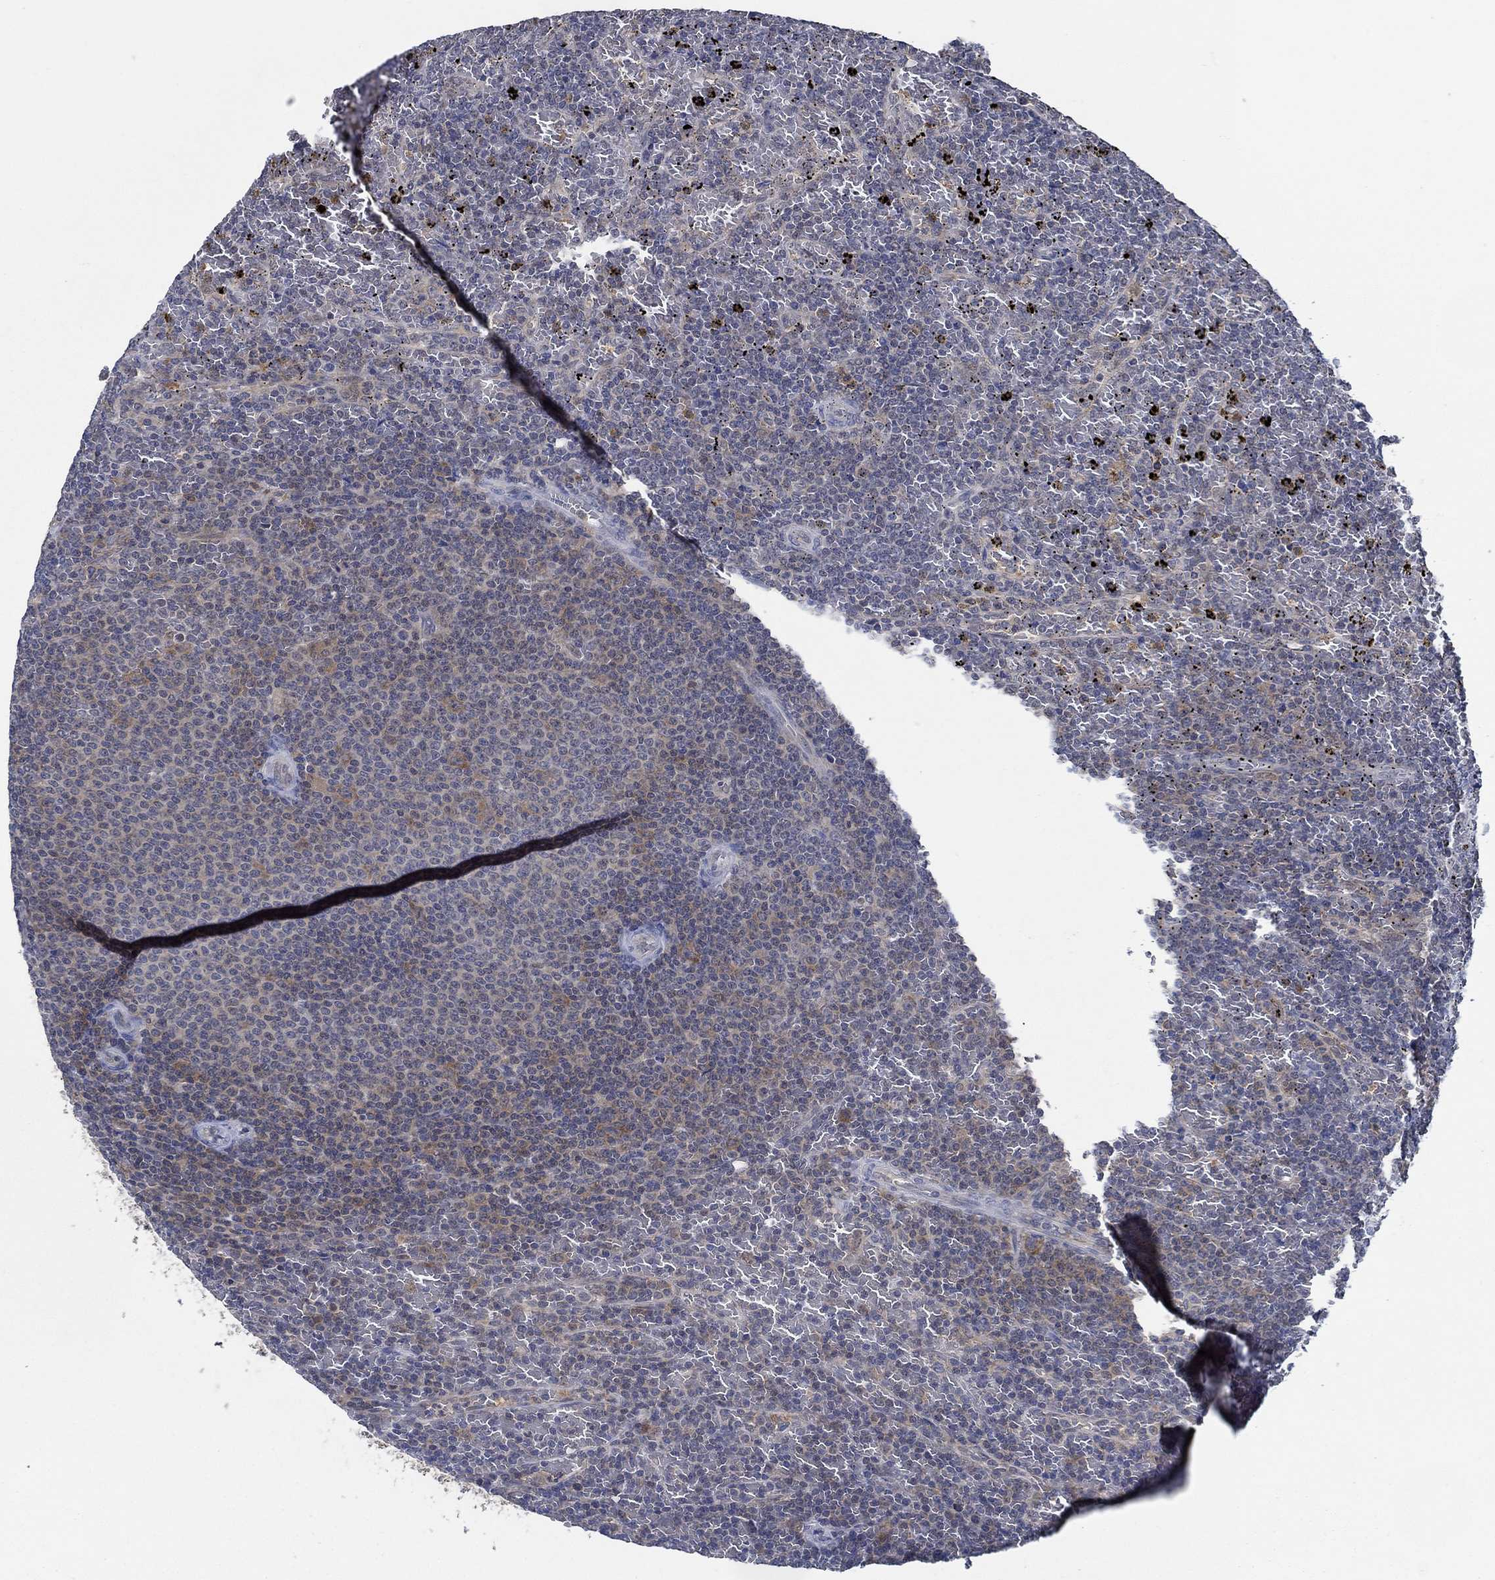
{"staining": {"intensity": "weak", "quantity": "<25%", "location": "cytoplasmic/membranous"}, "tissue": "lymphoma", "cell_type": "Tumor cells", "image_type": "cancer", "snomed": [{"axis": "morphology", "description": "Malignant lymphoma, non-Hodgkin's type, Low grade"}, {"axis": "topography", "description": "Spleen"}], "caption": "This is an immunohistochemistry photomicrograph of human malignant lymphoma, non-Hodgkin's type (low-grade). There is no staining in tumor cells.", "gene": "DACT1", "patient": {"sex": "female", "age": 77}}